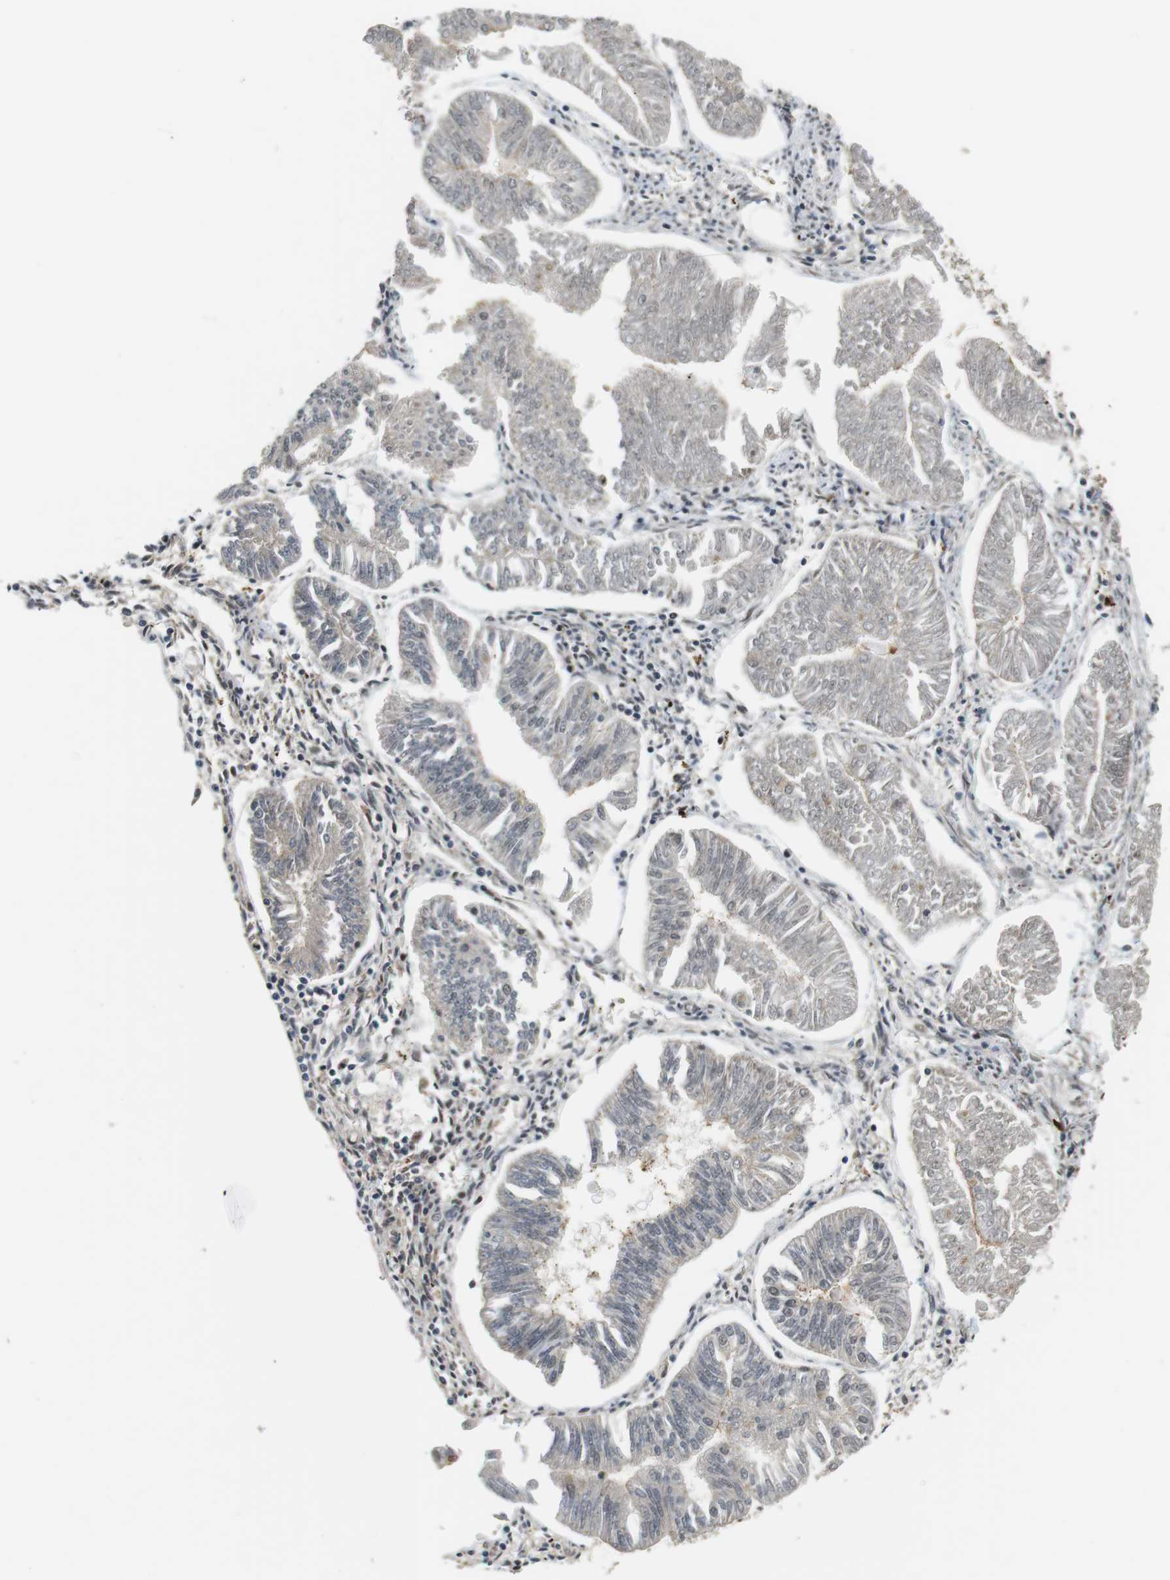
{"staining": {"intensity": "negative", "quantity": "none", "location": "none"}, "tissue": "endometrial cancer", "cell_type": "Tumor cells", "image_type": "cancer", "snomed": [{"axis": "morphology", "description": "Adenocarcinoma, NOS"}, {"axis": "topography", "description": "Endometrium"}], "caption": "This is an immunohistochemistry (IHC) image of endometrial cancer (adenocarcinoma). There is no staining in tumor cells.", "gene": "CSNK2B", "patient": {"sex": "female", "age": 53}}